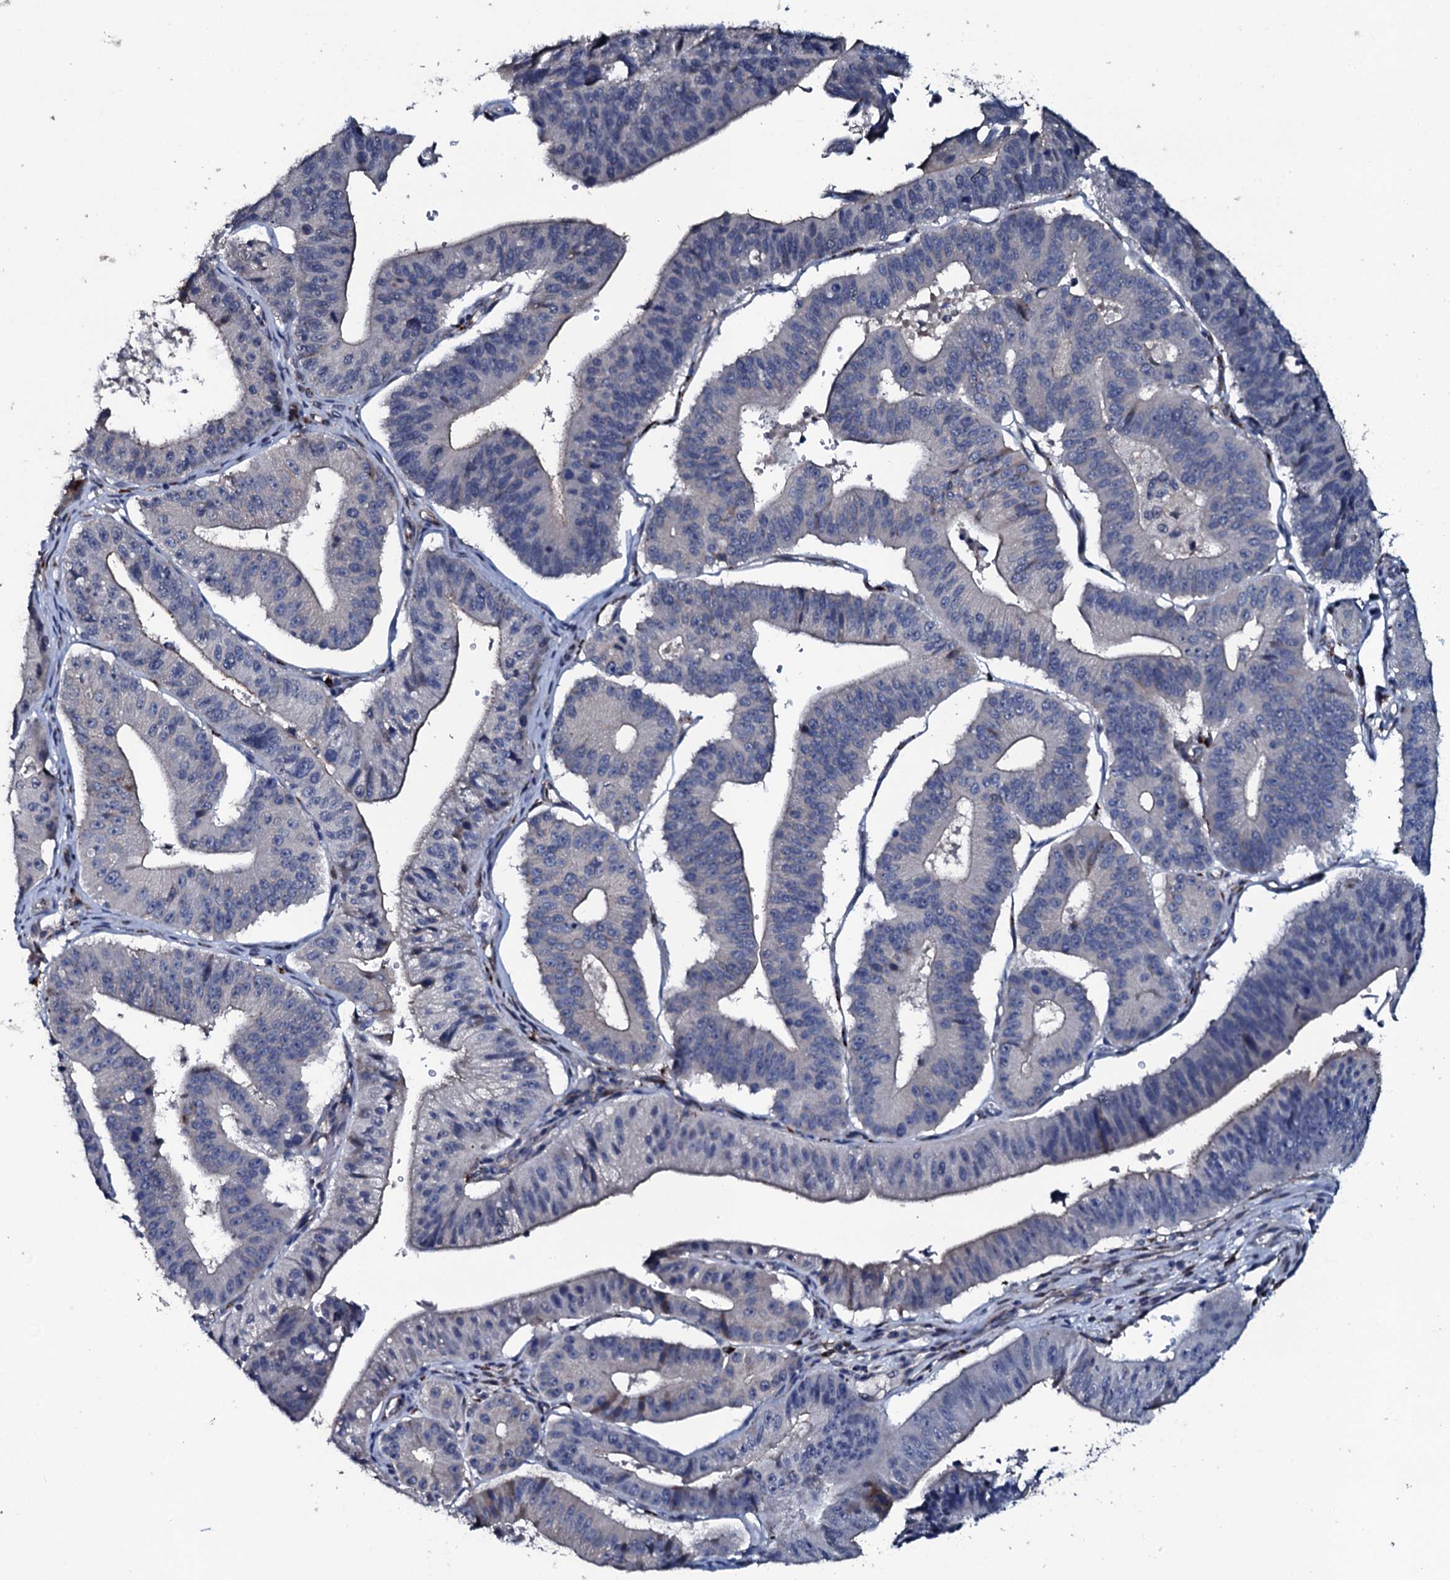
{"staining": {"intensity": "negative", "quantity": "none", "location": "none"}, "tissue": "stomach cancer", "cell_type": "Tumor cells", "image_type": "cancer", "snomed": [{"axis": "morphology", "description": "Adenocarcinoma, NOS"}, {"axis": "topography", "description": "Stomach"}], "caption": "DAB immunohistochemical staining of human stomach cancer (adenocarcinoma) shows no significant staining in tumor cells.", "gene": "IL12B", "patient": {"sex": "male", "age": 59}}